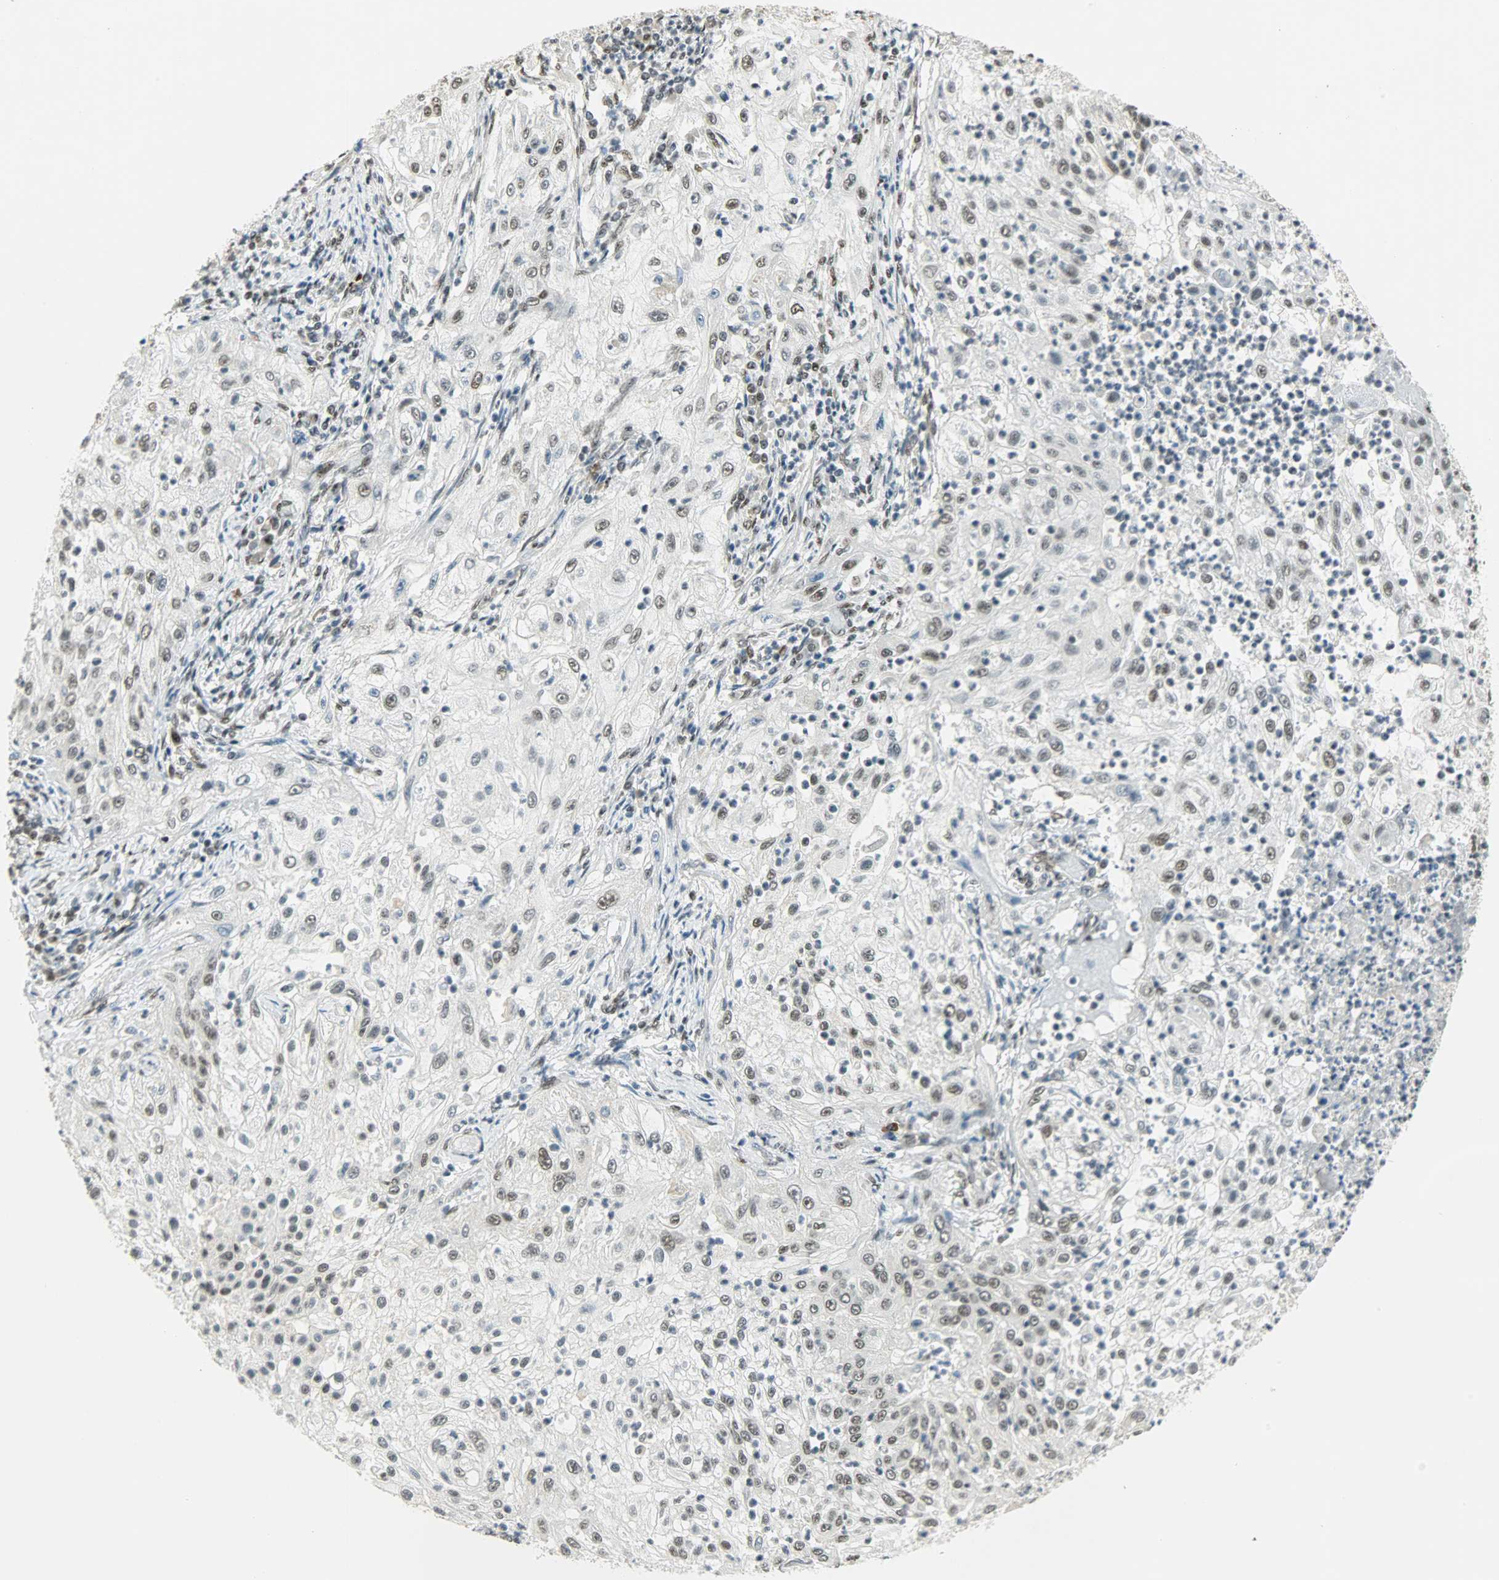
{"staining": {"intensity": "weak", "quantity": ">75%", "location": "nuclear"}, "tissue": "lung cancer", "cell_type": "Tumor cells", "image_type": "cancer", "snomed": [{"axis": "morphology", "description": "Inflammation, NOS"}, {"axis": "morphology", "description": "Squamous cell carcinoma, NOS"}, {"axis": "topography", "description": "Lymph node"}, {"axis": "topography", "description": "Soft tissue"}, {"axis": "topography", "description": "Lung"}], "caption": "Weak nuclear positivity is seen in about >75% of tumor cells in lung cancer (squamous cell carcinoma). The staining was performed using DAB (3,3'-diaminobenzidine), with brown indicating positive protein expression. Nuclei are stained blue with hematoxylin.", "gene": "SUGP1", "patient": {"sex": "male", "age": 66}}